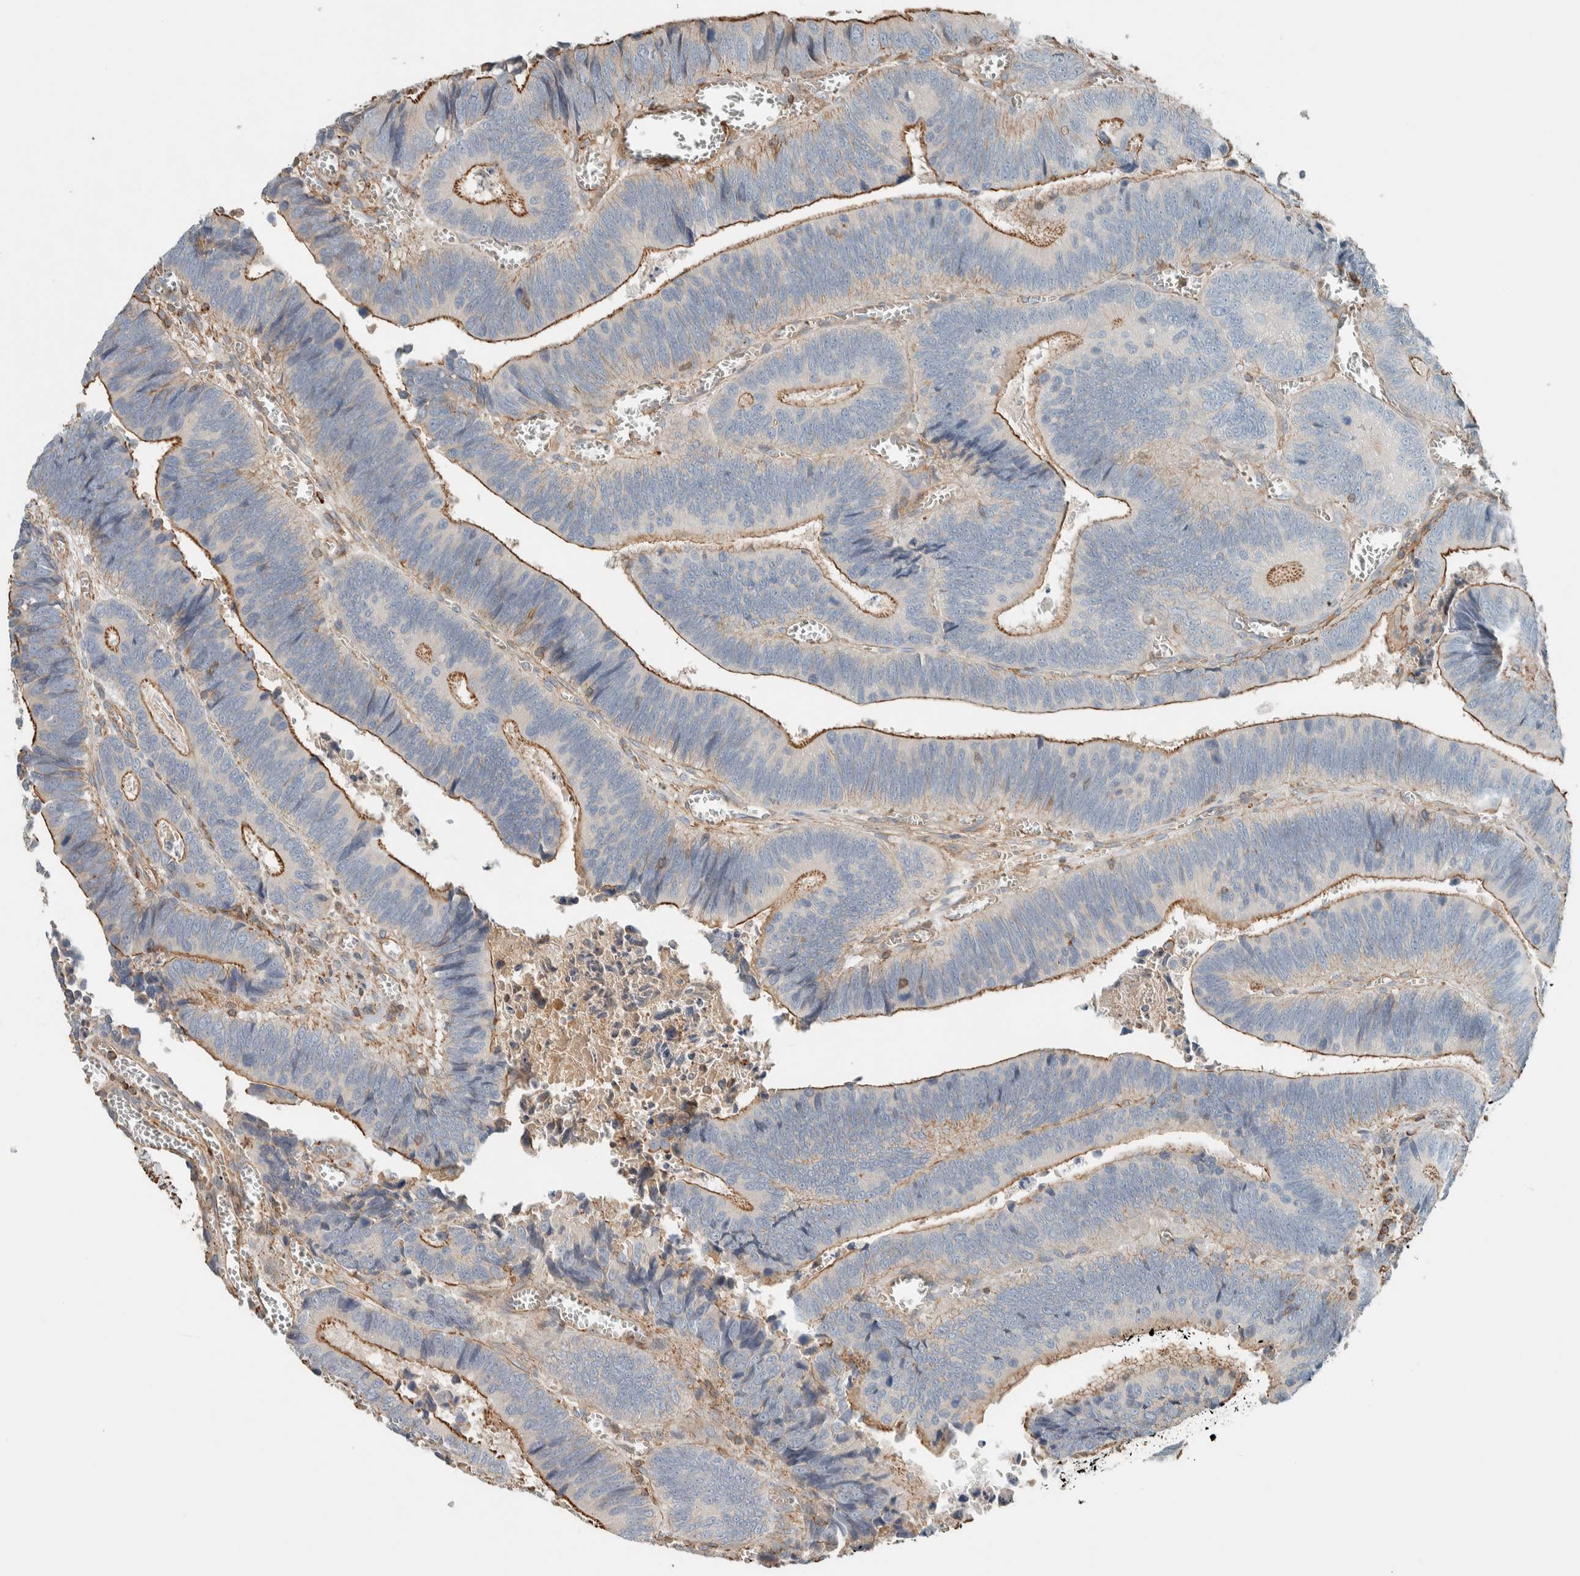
{"staining": {"intensity": "moderate", "quantity": "25%-75%", "location": "cytoplasmic/membranous"}, "tissue": "colorectal cancer", "cell_type": "Tumor cells", "image_type": "cancer", "snomed": [{"axis": "morphology", "description": "Inflammation, NOS"}, {"axis": "morphology", "description": "Adenocarcinoma, NOS"}, {"axis": "topography", "description": "Colon"}], "caption": "Human colorectal cancer (adenocarcinoma) stained with a brown dye exhibits moderate cytoplasmic/membranous positive staining in about 25%-75% of tumor cells.", "gene": "CTBP2", "patient": {"sex": "male", "age": 72}}